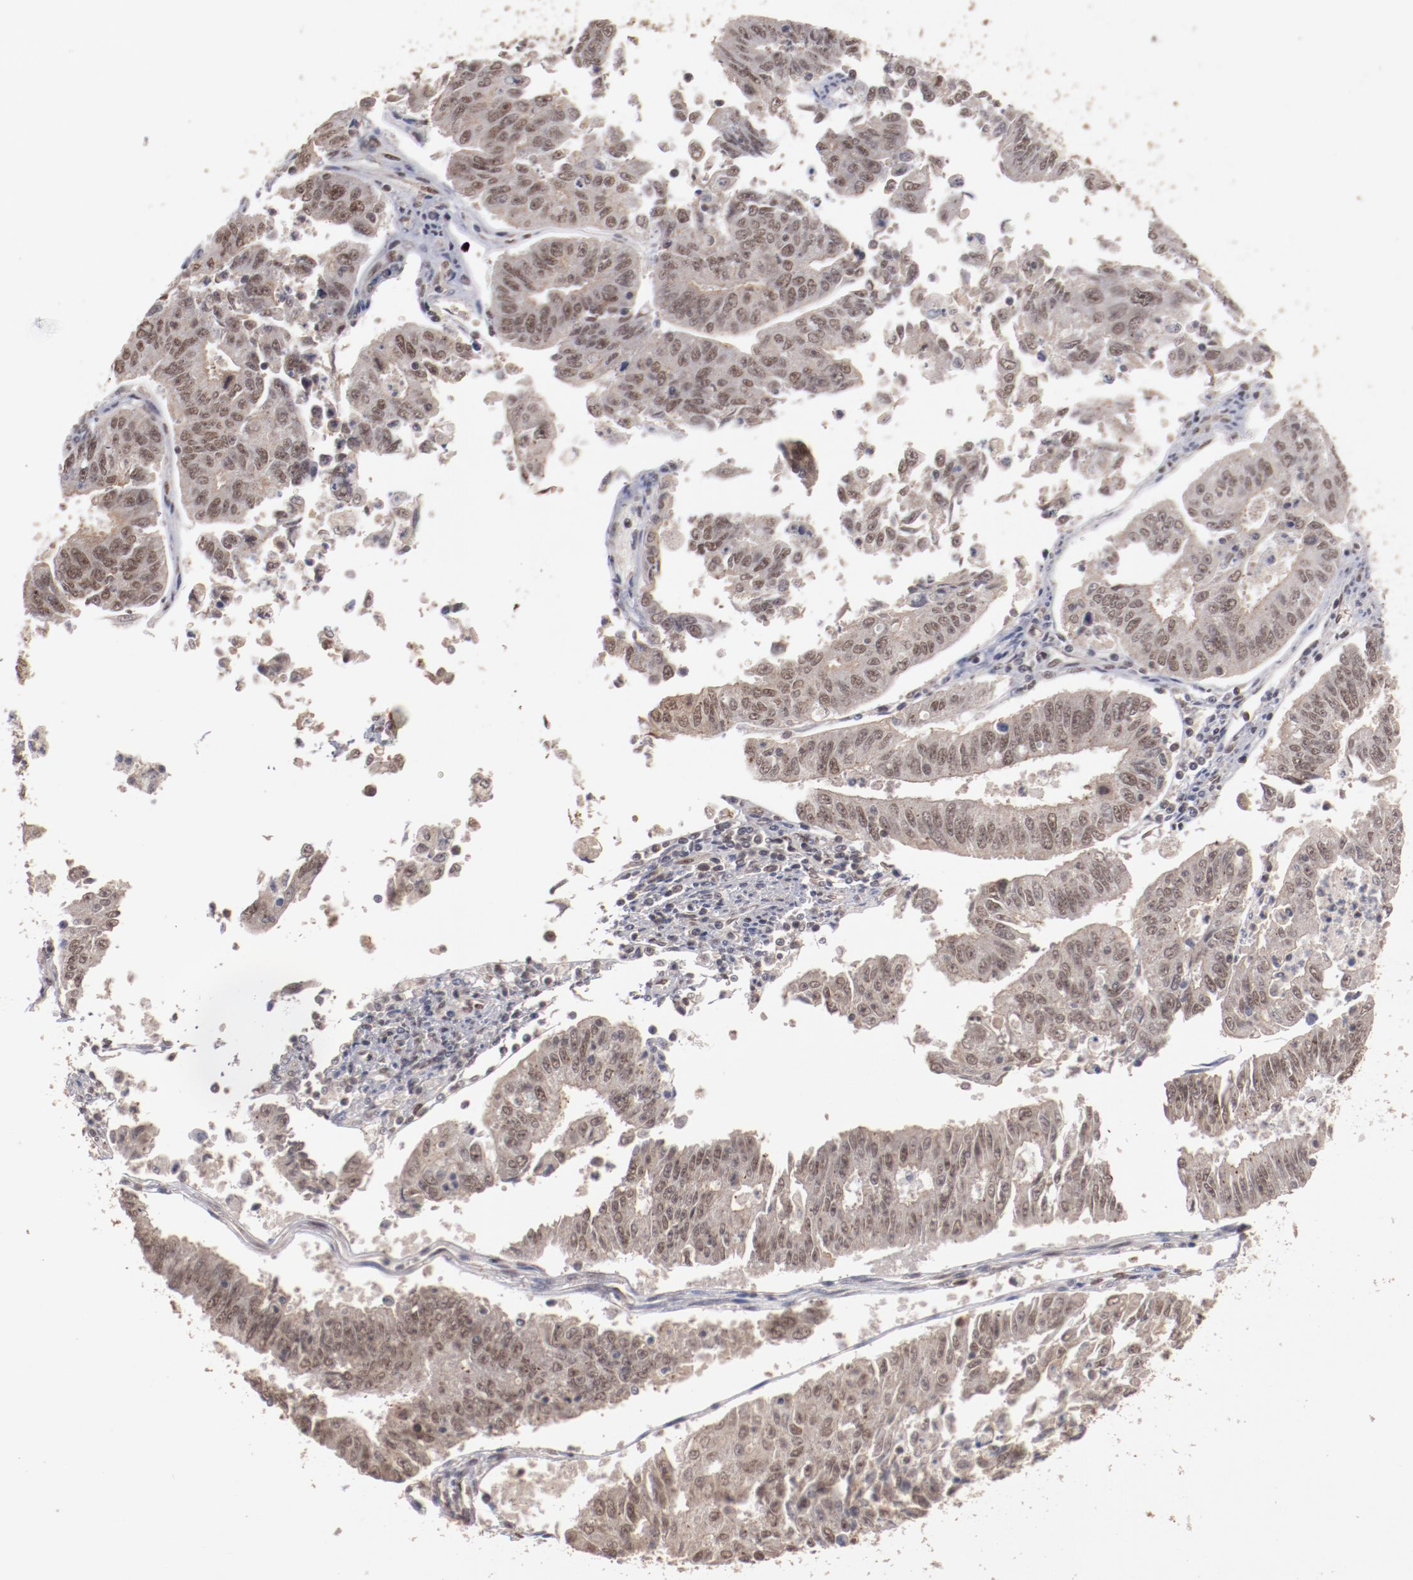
{"staining": {"intensity": "moderate", "quantity": ">75%", "location": "cytoplasmic/membranous,nuclear"}, "tissue": "endometrial cancer", "cell_type": "Tumor cells", "image_type": "cancer", "snomed": [{"axis": "morphology", "description": "Adenocarcinoma, NOS"}, {"axis": "topography", "description": "Endometrium"}], "caption": "Immunohistochemistry (IHC) micrograph of endometrial adenocarcinoma stained for a protein (brown), which shows medium levels of moderate cytoplasmic/membranous and nuclear staining in about >75% of tumor cells.", "gene": "CLOCK", "patient": {"sex": "female", "age": 42}}